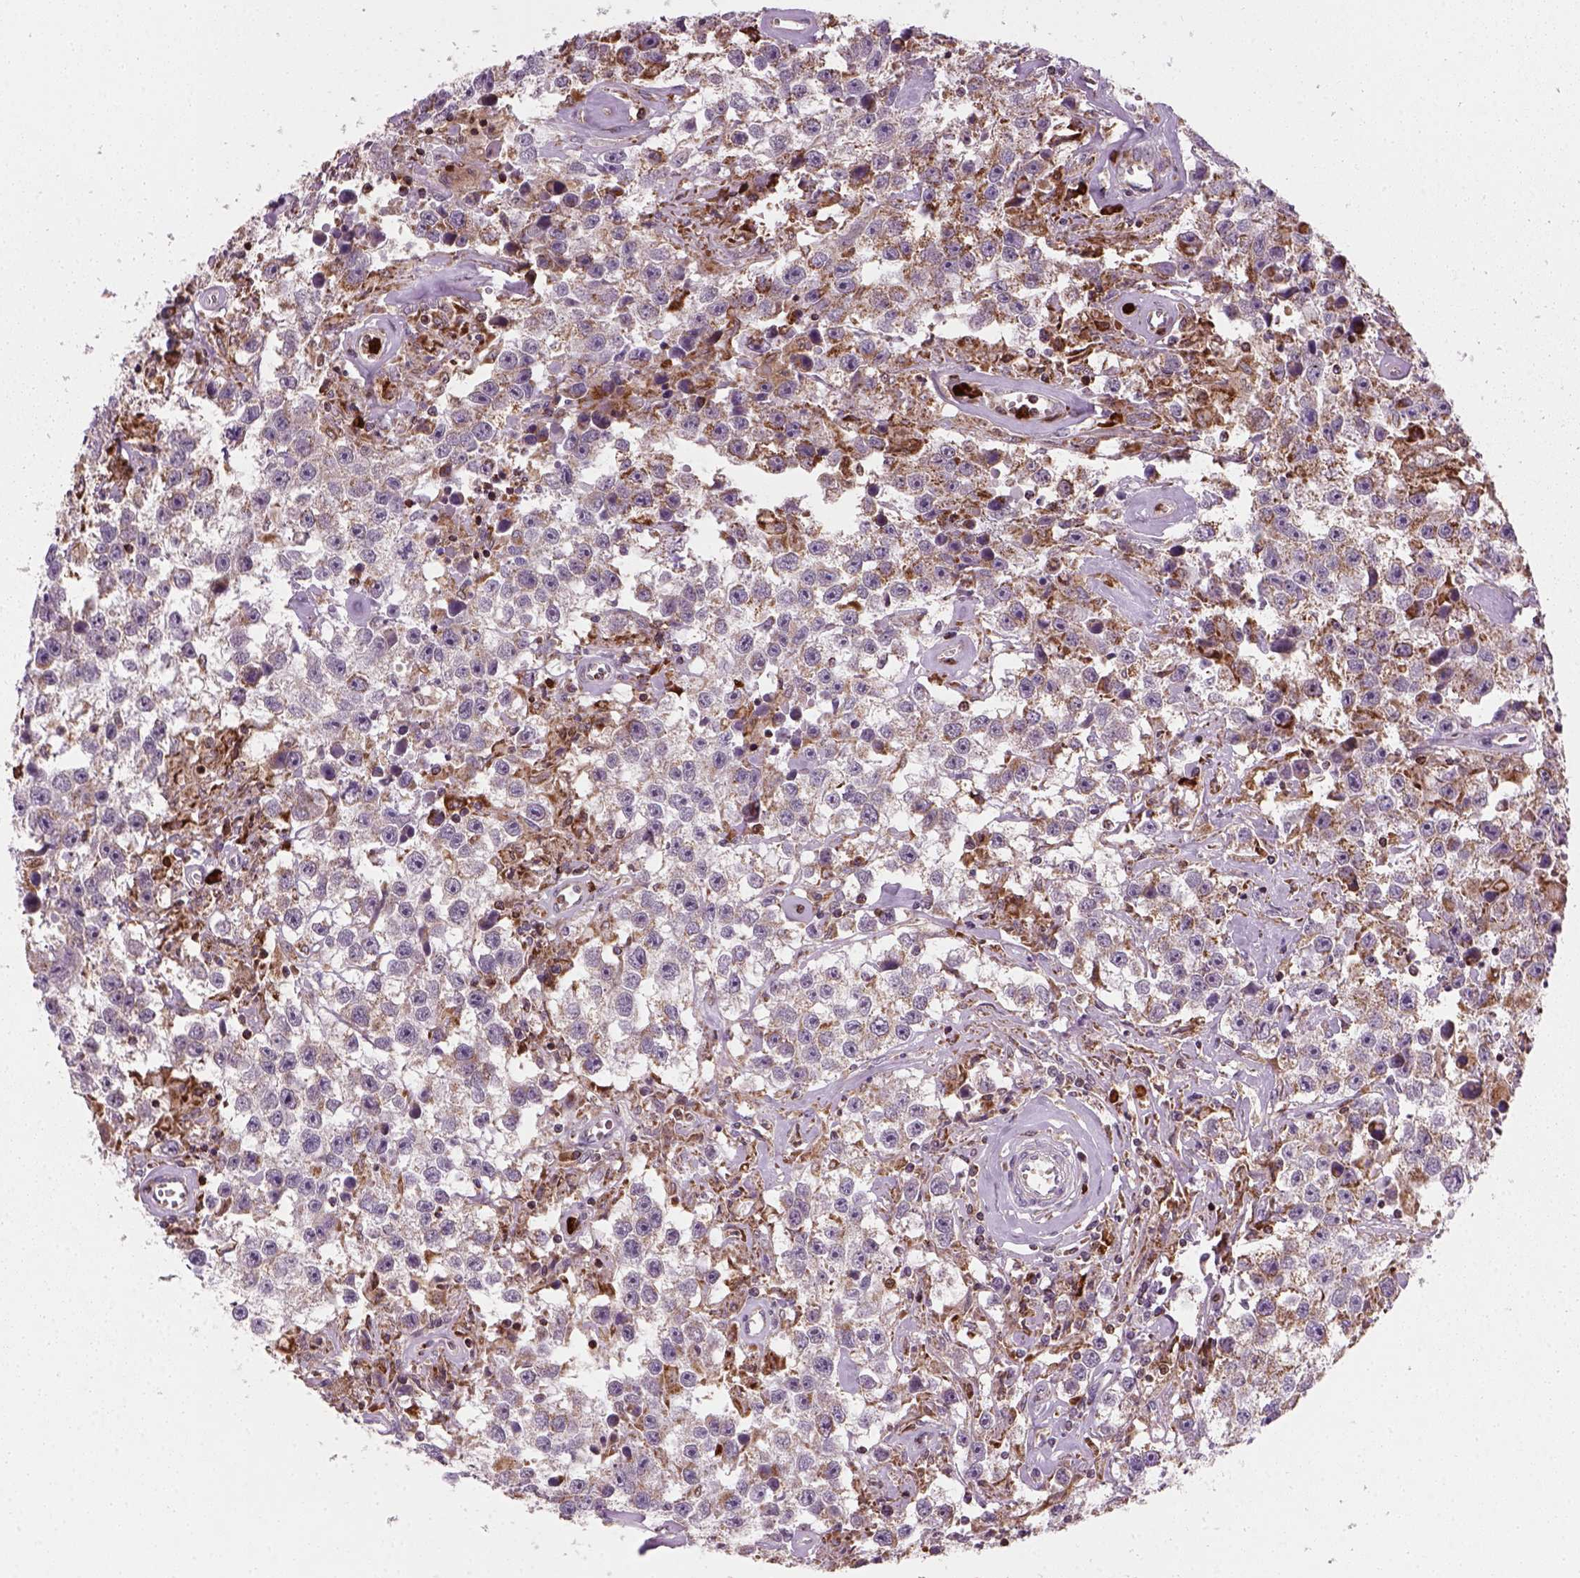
{"staining": {"intensity": "moderate", "quantity": "<25%", "location": "cytoplasmic/membranous"}, "tissue": "testis cancer", "cell_type": "Tumor cells", "image_type": "cancer", "snomed": [{"axis": "morphology", "description": "Seminoma, NOS"}, {"axis": "topography", "description": "Testis"}], "caption": "A brown stain highlights moderate cytoplasmic/membranous expression of a protein in testis cancer (seminoma) tumor cells.", "gene": "NUDT16L1", "patient": {"sex": "male", "age": 43}}